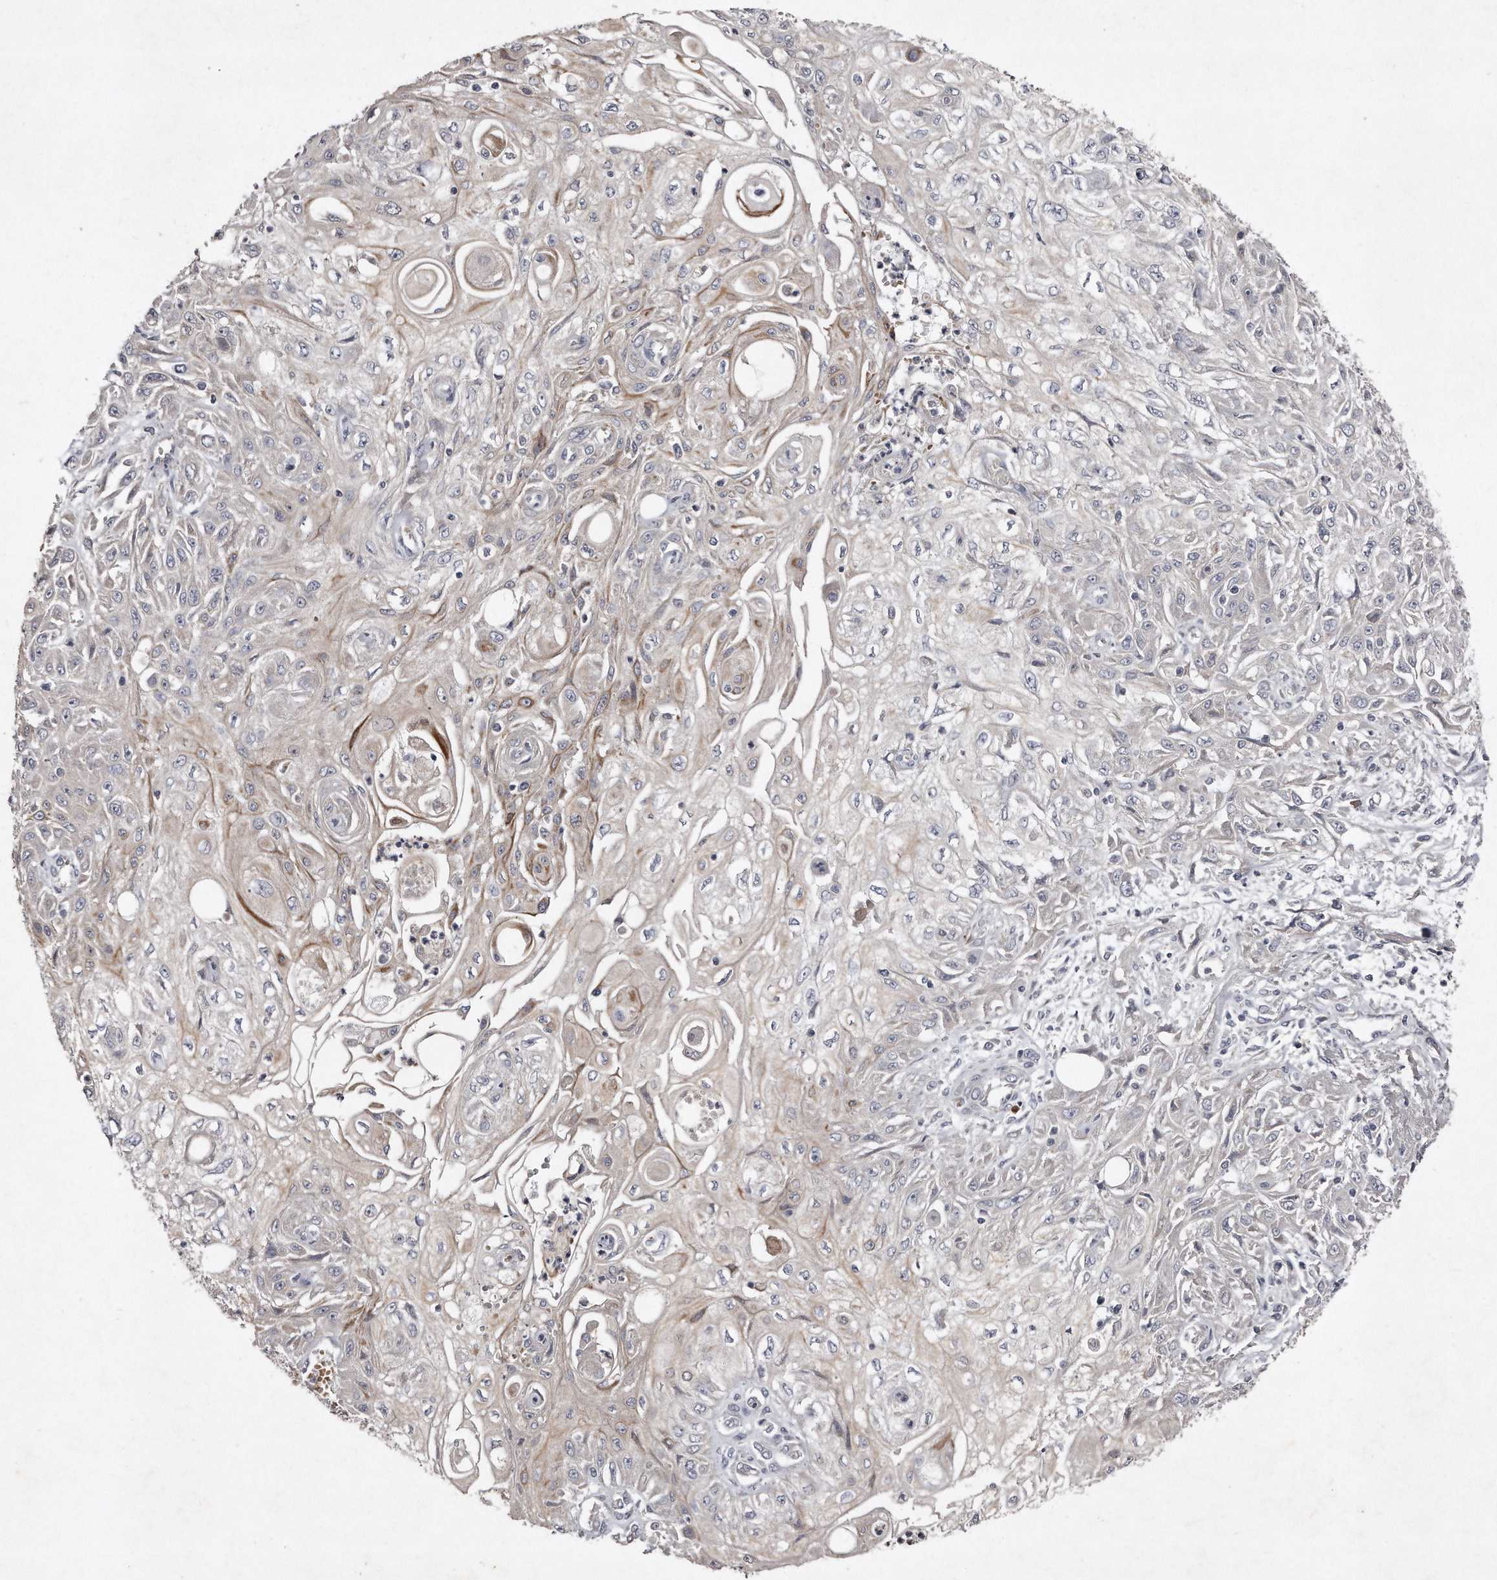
{"staining": {"intensity": "weak", "quantity": "<25%", "location": "cytoplasmic/membranous"}, "tissue": "skin cancer", "cell_type": "Tumor cells", "image_type": "cancer", "snomed": [{"axis": "morphology", "description": "Squamous cell carcinoma, NOS"}, {"axis": "morphology", "description": "Squamous cell carcinoma, metastatic, NOS"}, {"axis": "topography", "description": "Skin"}, {"axis": "topography", "description": "Lymph node"}], "caption": "Skin cancer (metastatic squamous cell carcinoma) stained for a protein using IHC shows no expression tumor cells.", "gene": "TECR", "patient": {"sex": "male", "age": 75}}